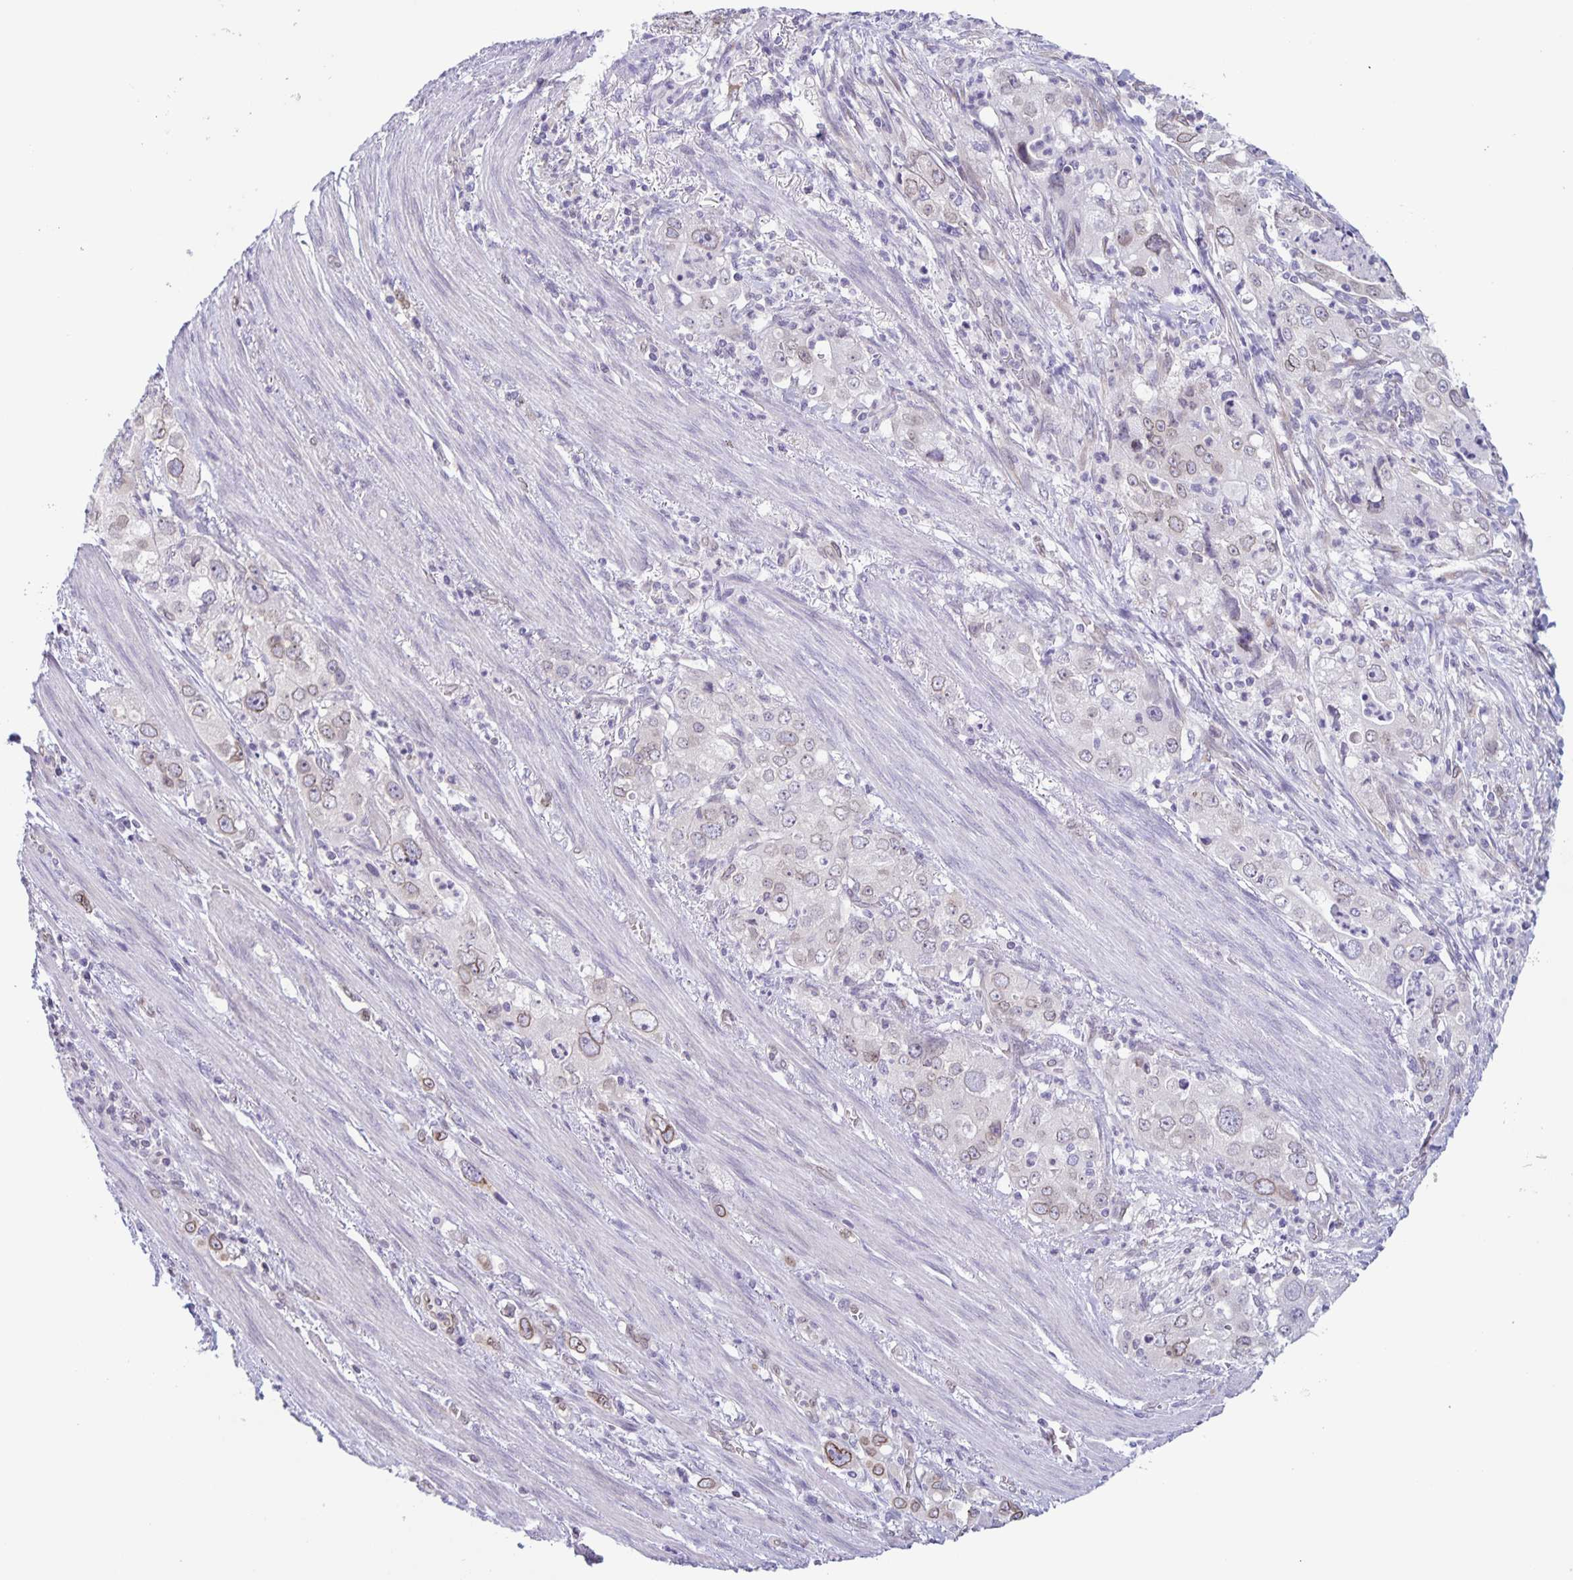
{"staining": {"intensity": "moderate", "quantity": "<25%", "location": "cytoplasmic/membranous,nuclear"}, "tissue": "stomach cancer", "cell_type": "Tumor cells", "image_type": "cancer", "snomed": [{"axis": "morphology", "description": "Adenocarcinoma, NOS"}, {"axis": "topography", "description": "Stomach, upper"}], "caption": "A brown stain highlights moderate cytoplasmic/membranous and nuclear staining of a protein in human adenocarcinoma (stomach) tumor cells. Using DAB (brown) and hematoxylin (blue) stains, captured at high magnification using brightfield microscopy.", "gene": "SYNE2", "patient": {"sex": "male", "age": 75}}